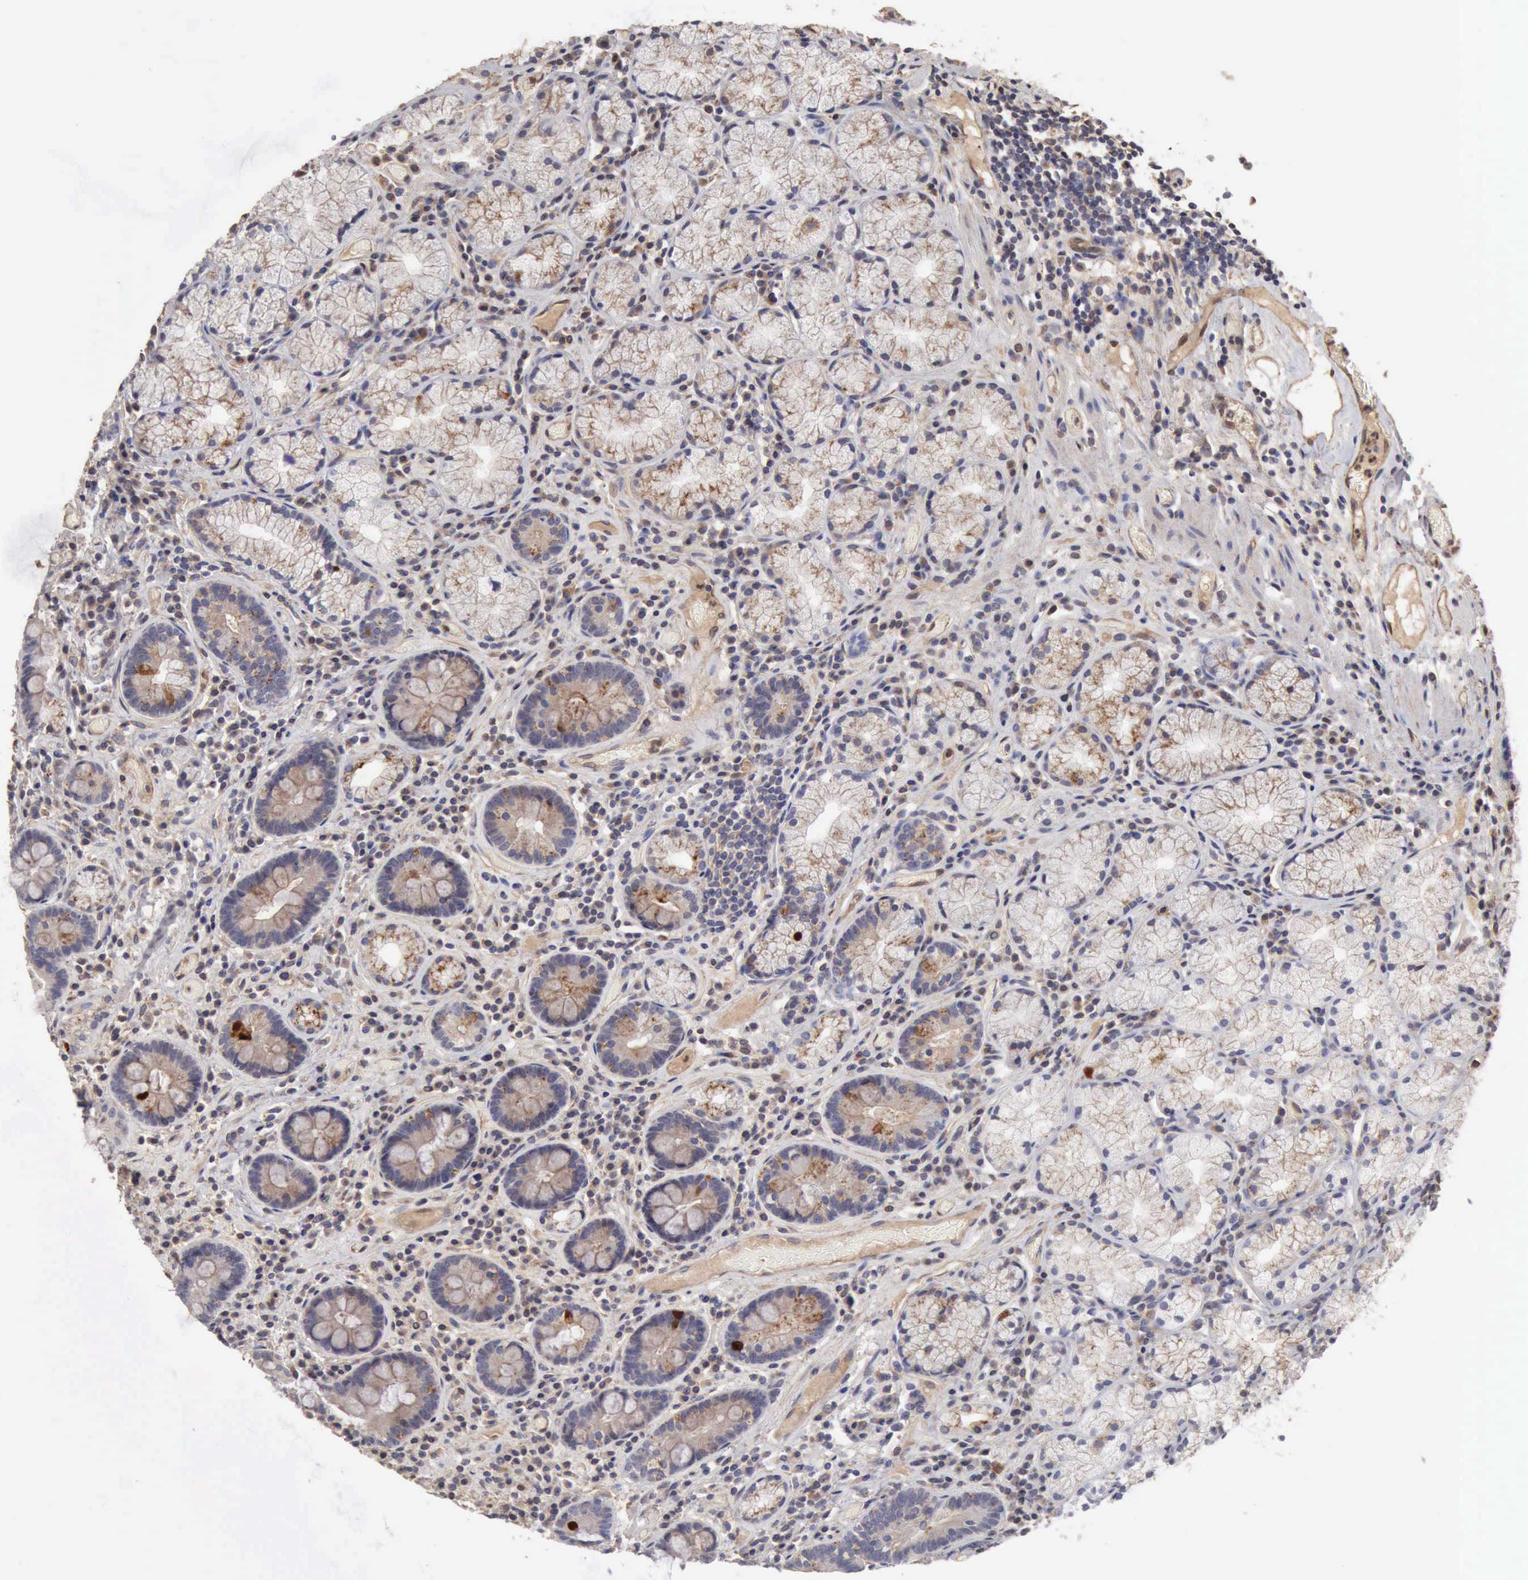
{"staining": {"intensity": "negative", "quantity": "none", "location": "none"}, "tissue": "duodenum", "cell_type": "Glandular cells", "image_type": "normal", "snomed": [{"axis": "morphology", "description": "Normal tissue, NOS"}, {"axis": "topography", "description": "Stomach, lower"}, {"axis": "topography", "description": "Duodenum"}], "caption": "DAB immunohistochemical staining of unremarkable human duodenum exhibits no significant expression in glandular cells. The staining is performed using DAB brown chromogen with nuclei counter-stained in using hematoxylin.", "gene": "BMX", "patient": {"sex": "male", "age": 84}}